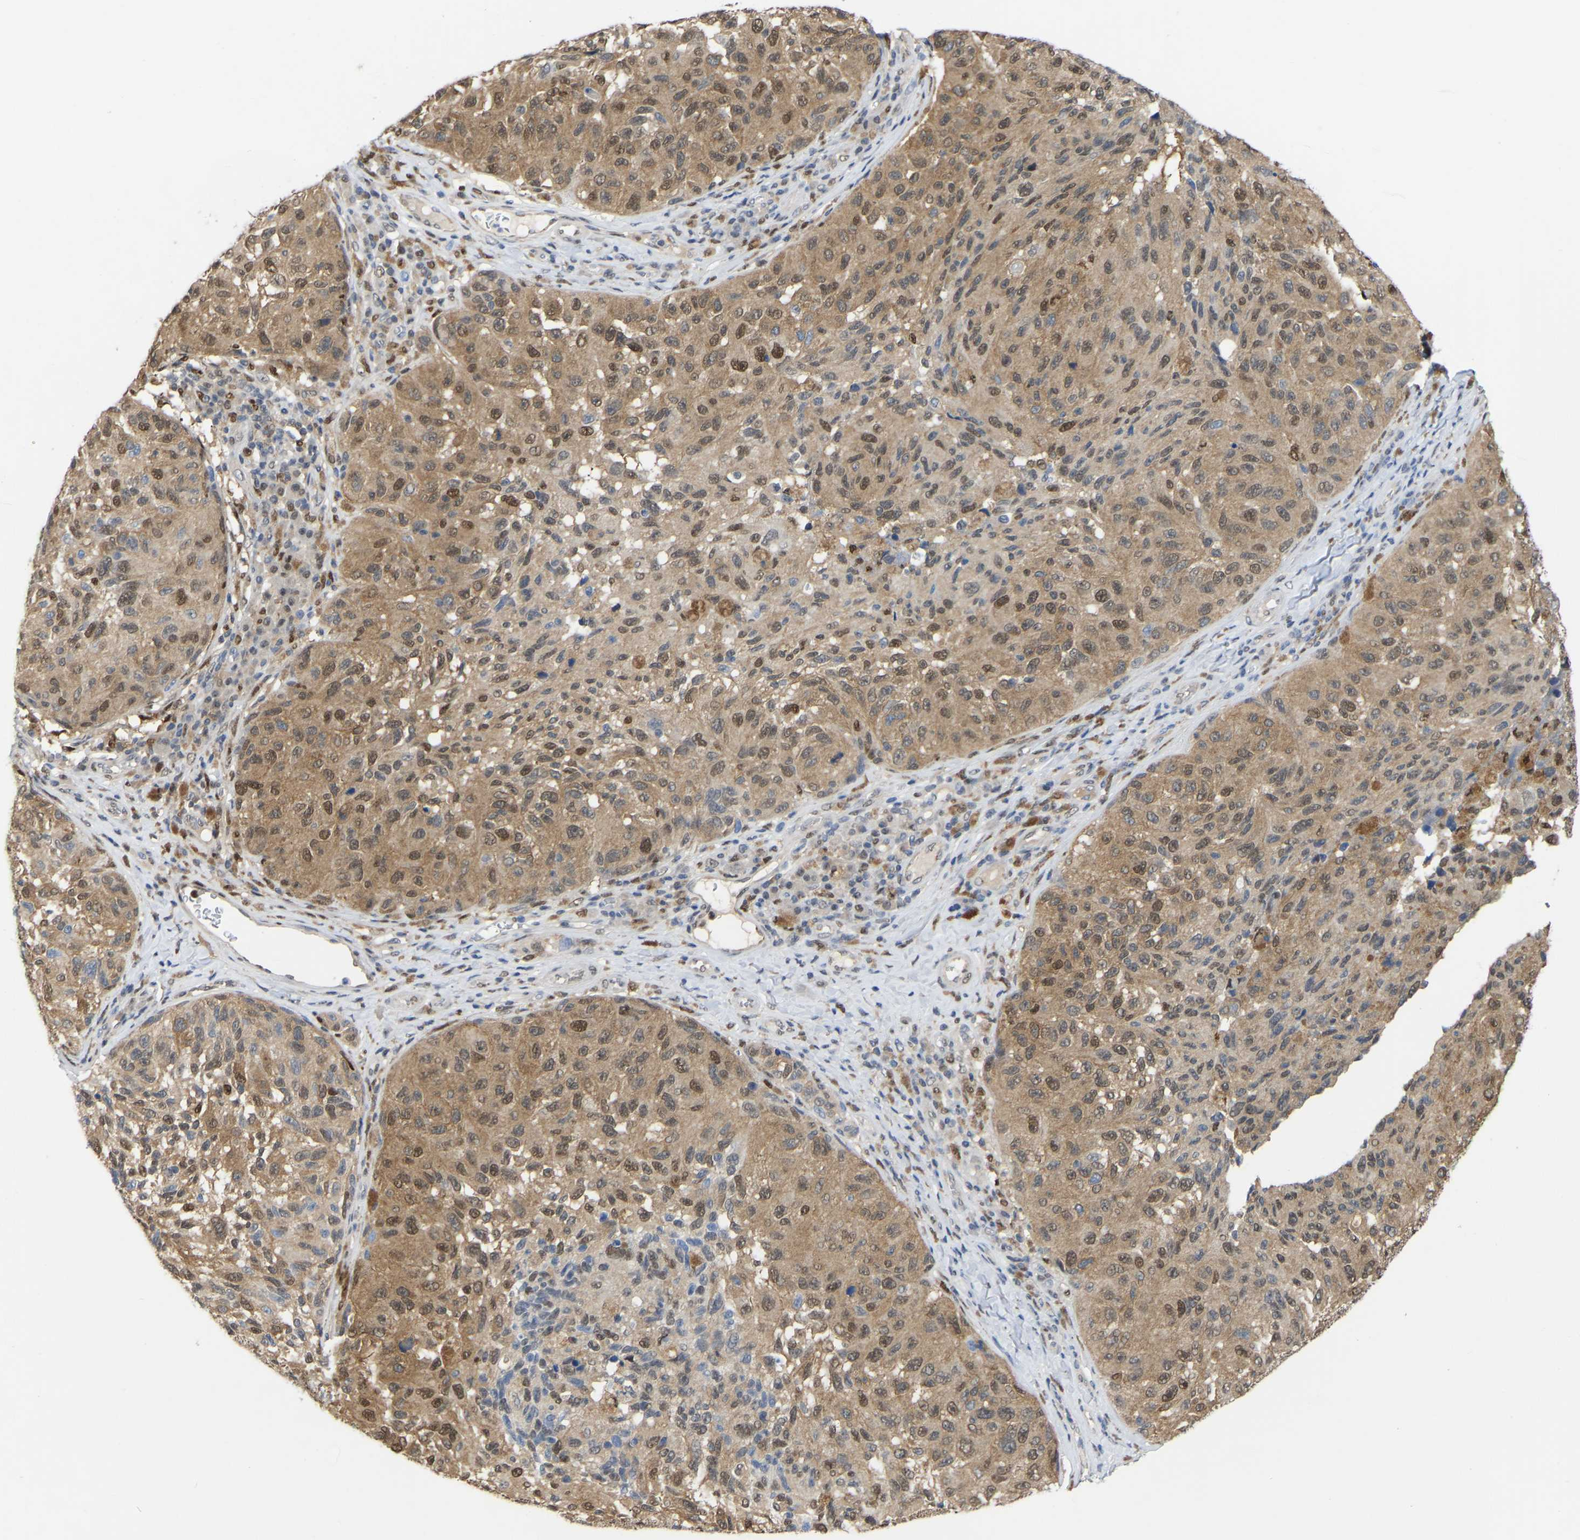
{"staining": {"intensity": "moderate", "quantity": ">75%", "location": "cytoplasmic/membranous,nuclear"}, "tissue": "melanoma", "cell_type": "Tumor cells", "image_type": "cancer", "snomed": [{"axis": "morphology", "description": "Malignant melanoma, NOS"}, {"axis": "topography", "description": "Skin"}], "caption": "Malignant melanoma was stained to show a protein in brown. There is medium levels of moderate cytoplasmic/membranous and nuclear expression in about >75% of tumor cells. (IHC, brightfield microscopy, high magnification).", "gene": "KLRG2", "patient": {"sex": "female", "age": 73}}